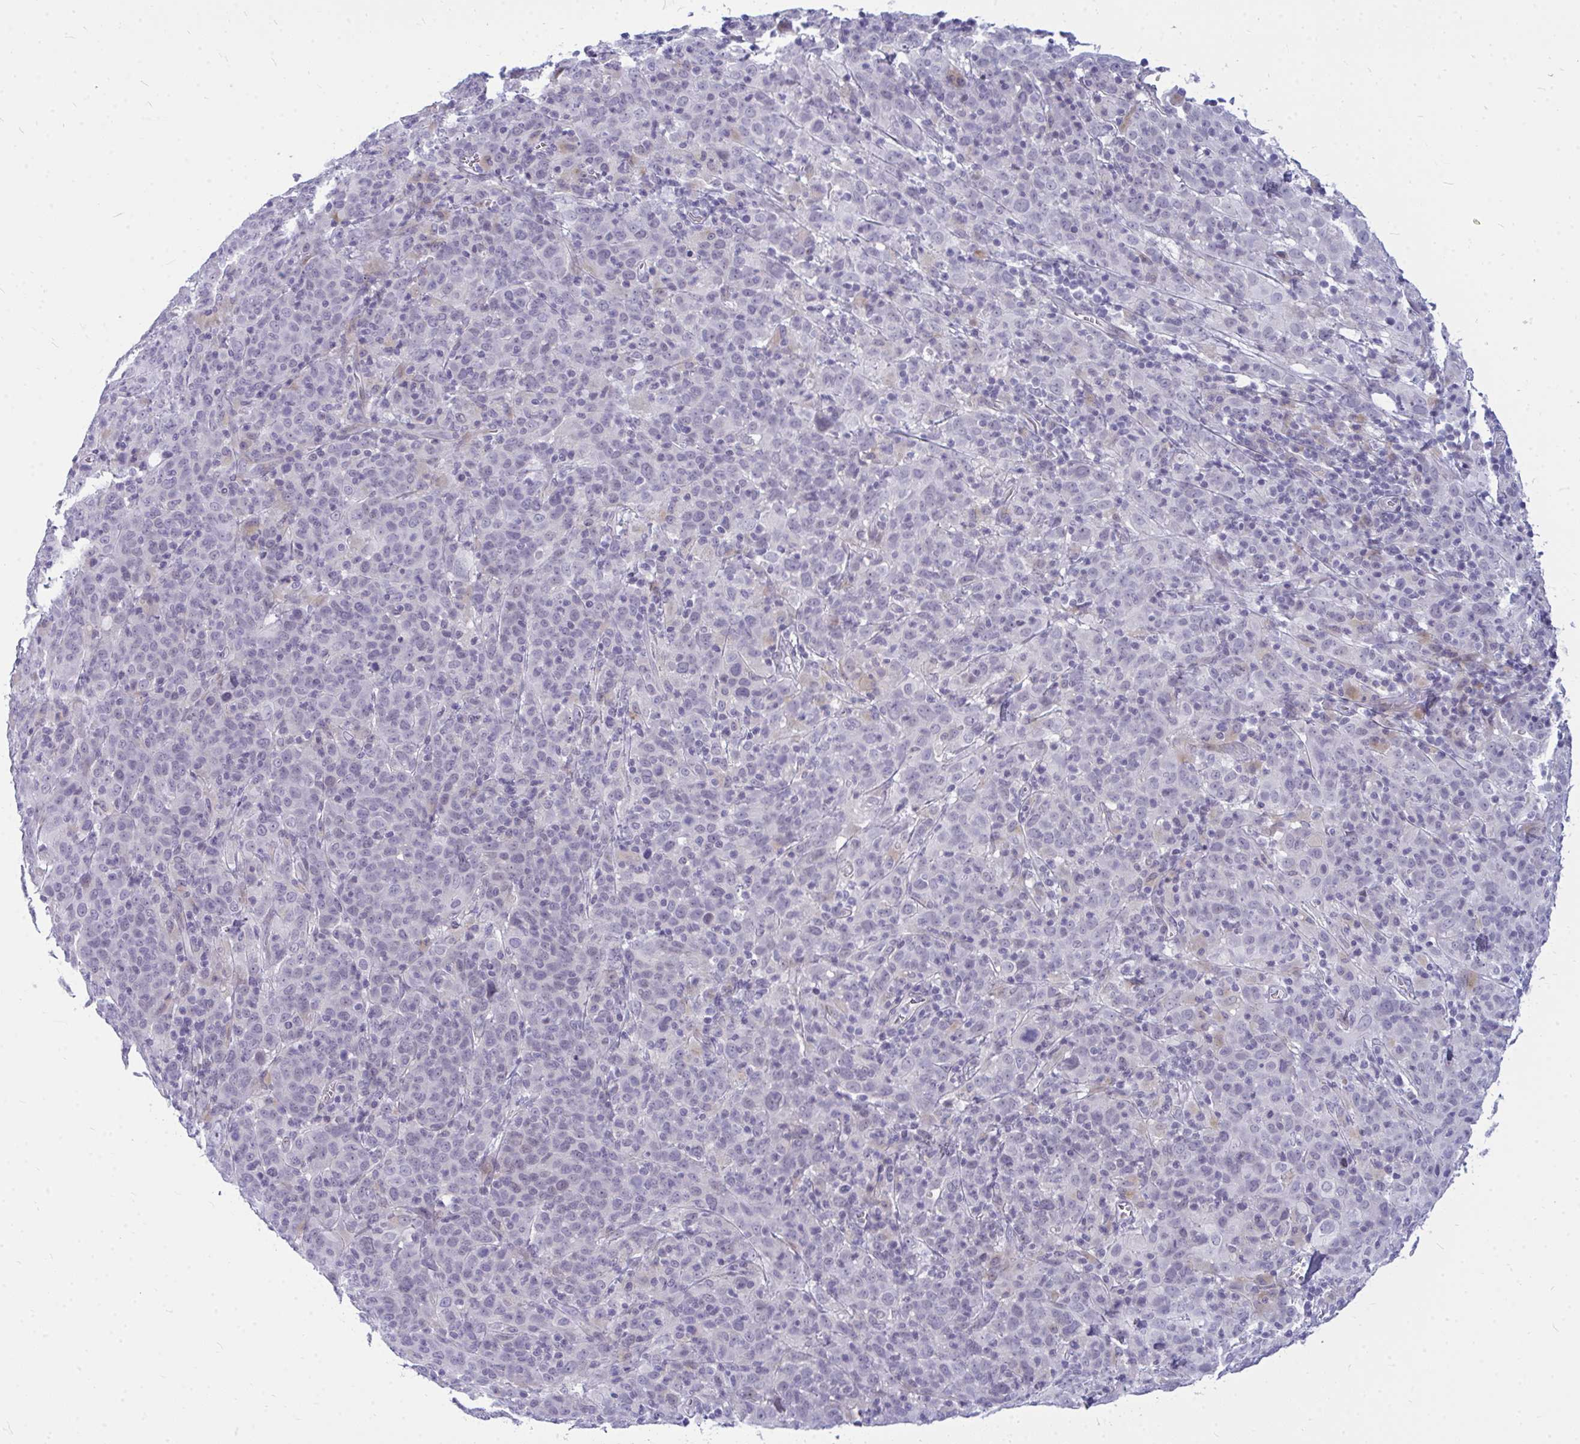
{"staining": {"intensity": "negative", "quantity": "none", "location": "none"}, "tissue": "cervical cancer", "cell_type": "Tumor cells", "image_type": "cancer", "snomed": [{"axis": "morphology", "description": "Squamous cell carcinoma, NOS"}, {"axis": "topography", "description": "Cervix"}], "caption": "Cervical cancer (squamous cell carcinoma) was stained to show a protein in brown. There is no significant expression in tumor cells. (Brightfield microscopy of DAB immunohistochemistry (IHC) at high magnification).", "gene": "ZSCAN25", "patient": {"sex": "female", "age": 67}}